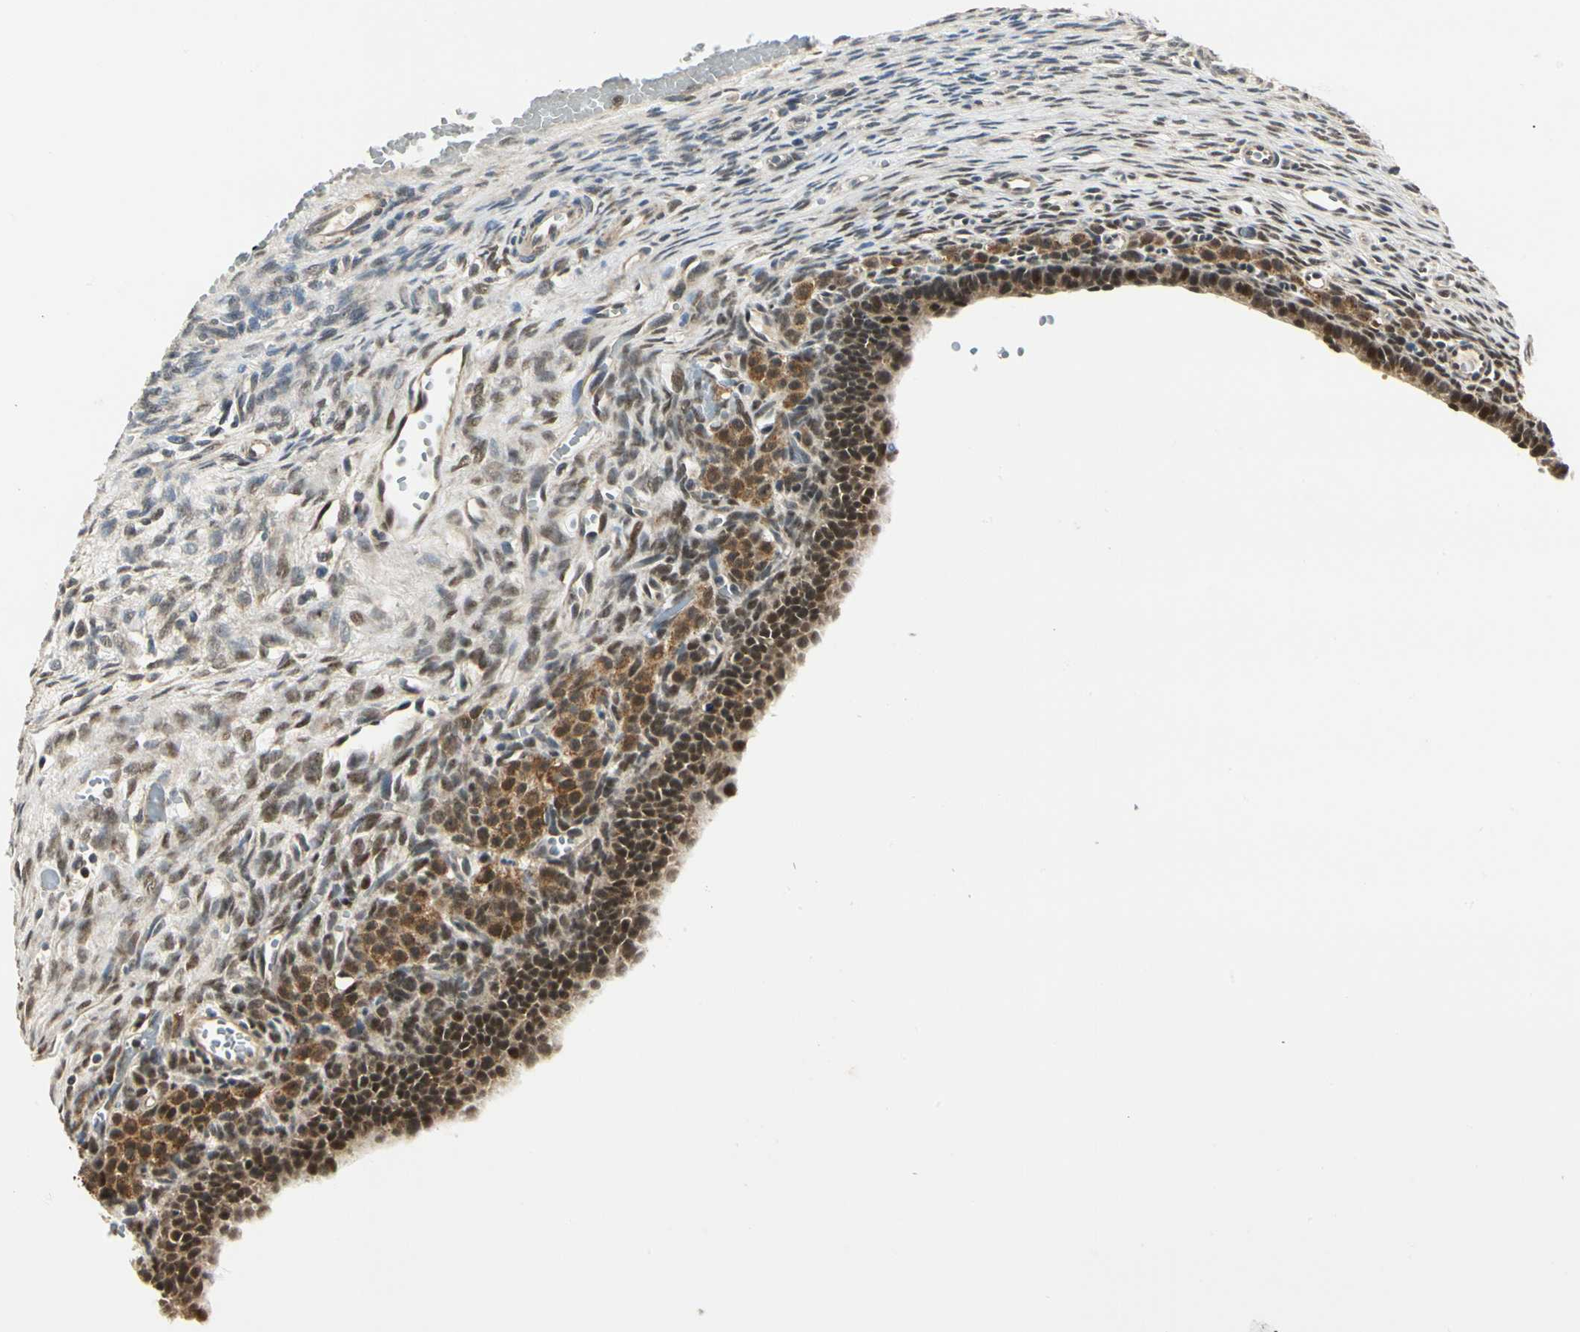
{"staining": {"intensity": "strong", "quantity": "<25%", "location": "cytoplasmic/membranous"}, "tissue": "ovary", "cell_type": "Ovarian stroma cells", "image_type": "normal", "snomed": [{"axis": "morphology", "description": "Normal tissue, NOS"}, {"axis": "topography", "description": "Ovary"}], "caption": "About <25% of ovarian stroma cells in unremarkable ovary show strong cytoplasmic/membranous protein positivity as visualized by brown immunohistochemical staining.", "gene": "PDK2", "patient": {"sex": "female", "age": 33}}